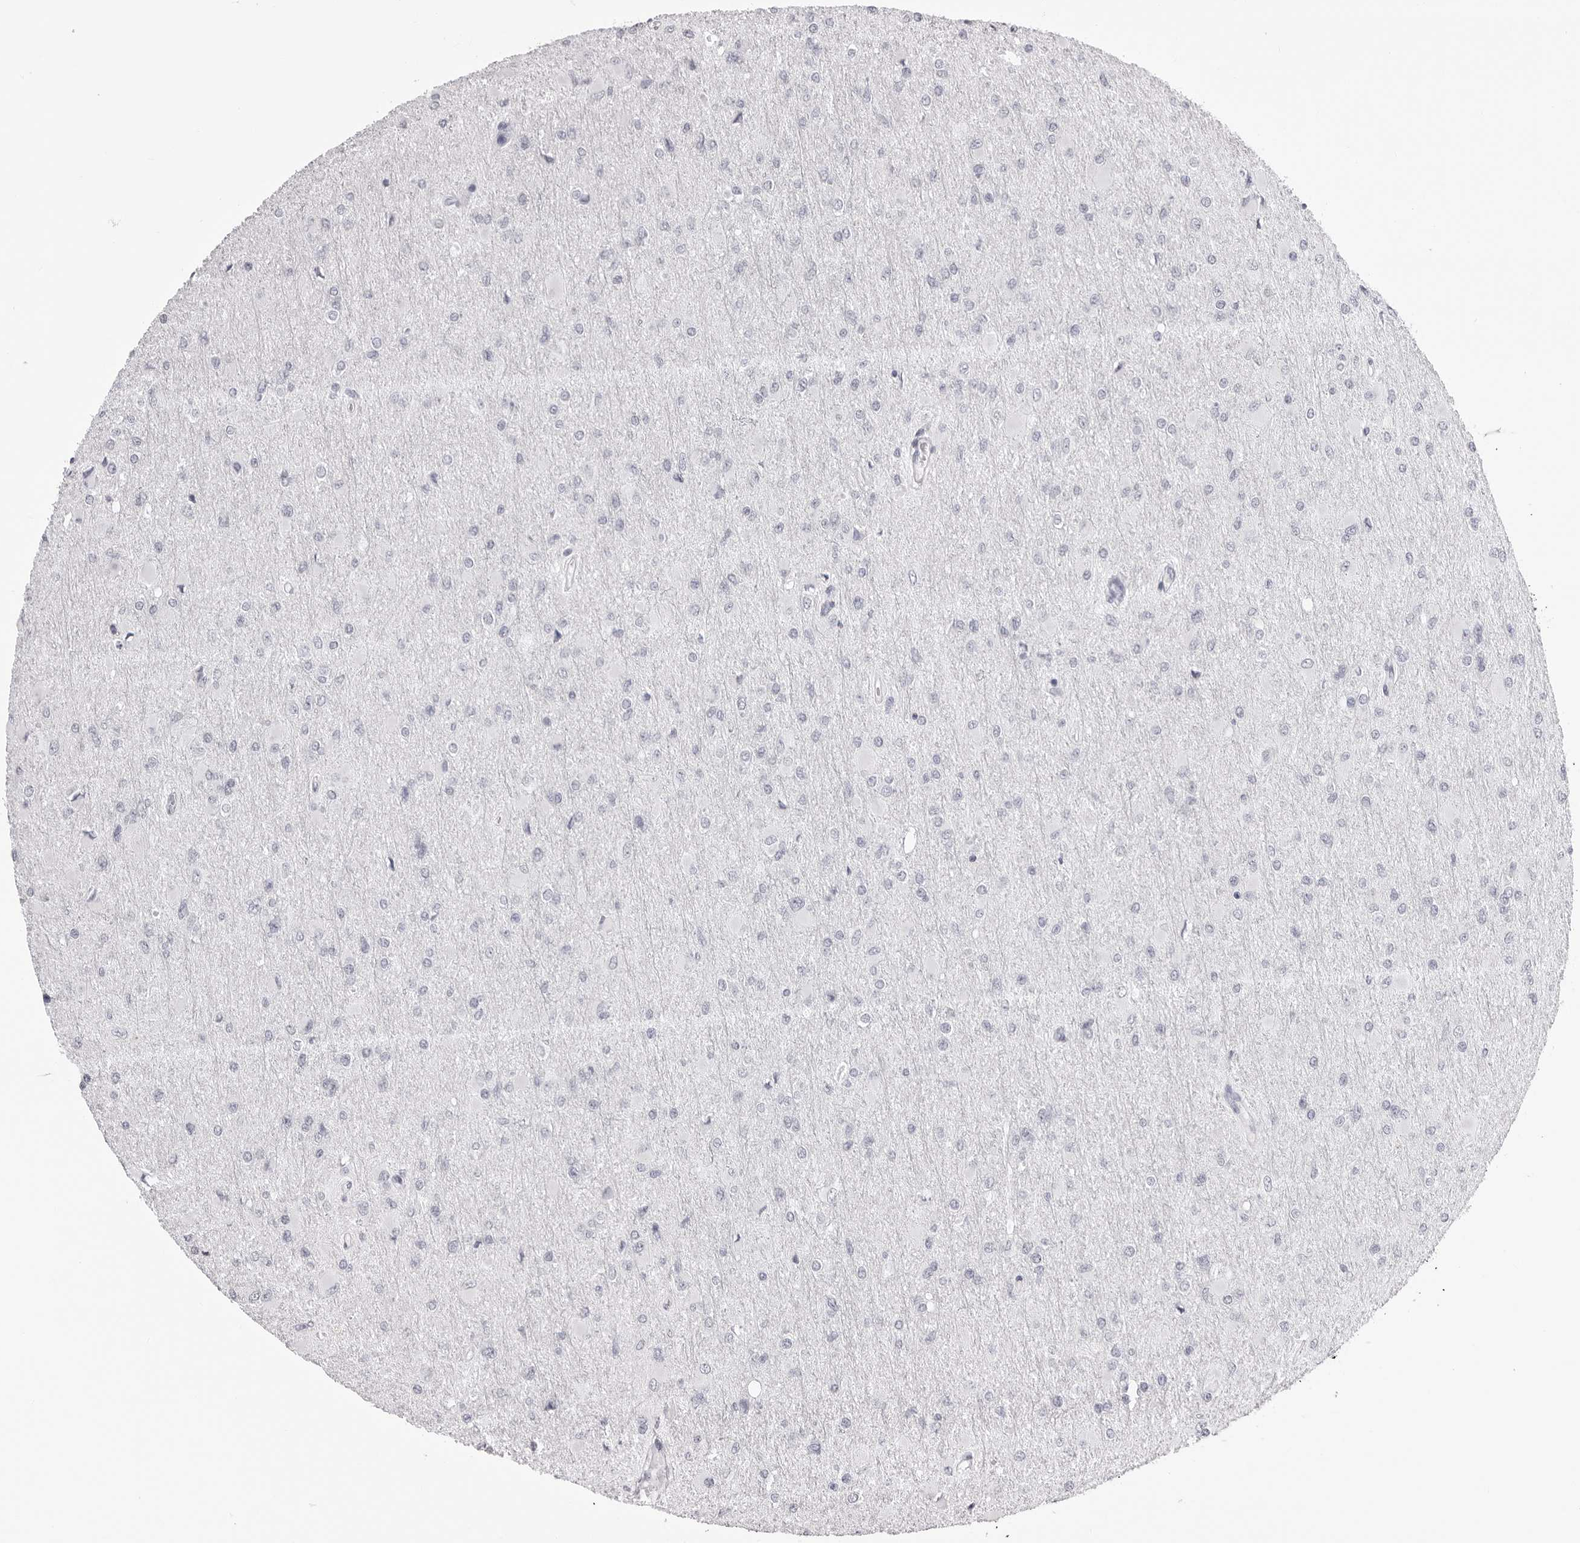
{"staining": {"intensity": "negative", "quantity": "none", "location": "none"}, "tissue": "glioma", "cell_type": "Tumor cells", "image_type": "cancer", "snomed": [{"axis": "morphology", "description": "Glioma, malignant, High grade"}, {"axis": "topography", "description": "Cerebral cortex"}], "caption": "DAB immunohistochemical staining of high-grade glioma (malignant) displays no significant positivity in tumor cells.", "gene": "CST1", "patient": {"sex": "female", "age": 36}}